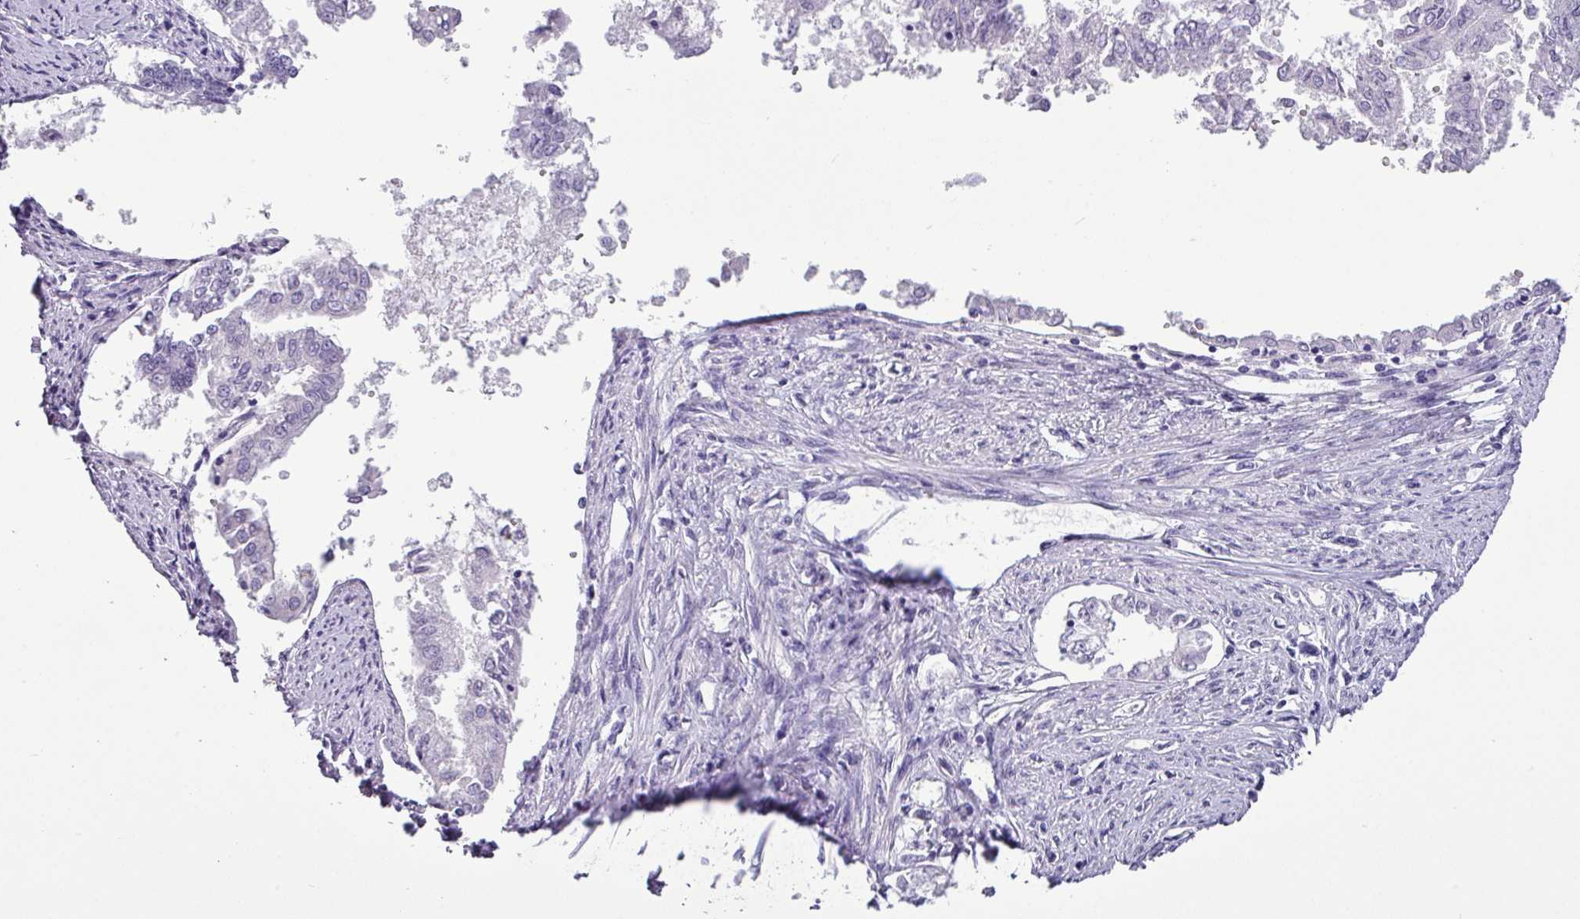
{"staining": {"intensity": "negative", "quantity": "none", "location": "none"}, "tissue": "endometrial cancer", "cell_type": "Tumor cells", "image_type": "cancer", "snomed": [{"axis": "morphology", "description": "Adenocarcinoma, NOS"}, {"axis": "topography", "description": "Endometrium"}], "caption": "A high-resolution histopathology image shows immunohistochemistry staining of endometrial adenocarcinoma, which shows no significant staining in tumor cells.", "gene": "TMEM91", "patient": {"sex": "female", "age": 76}}